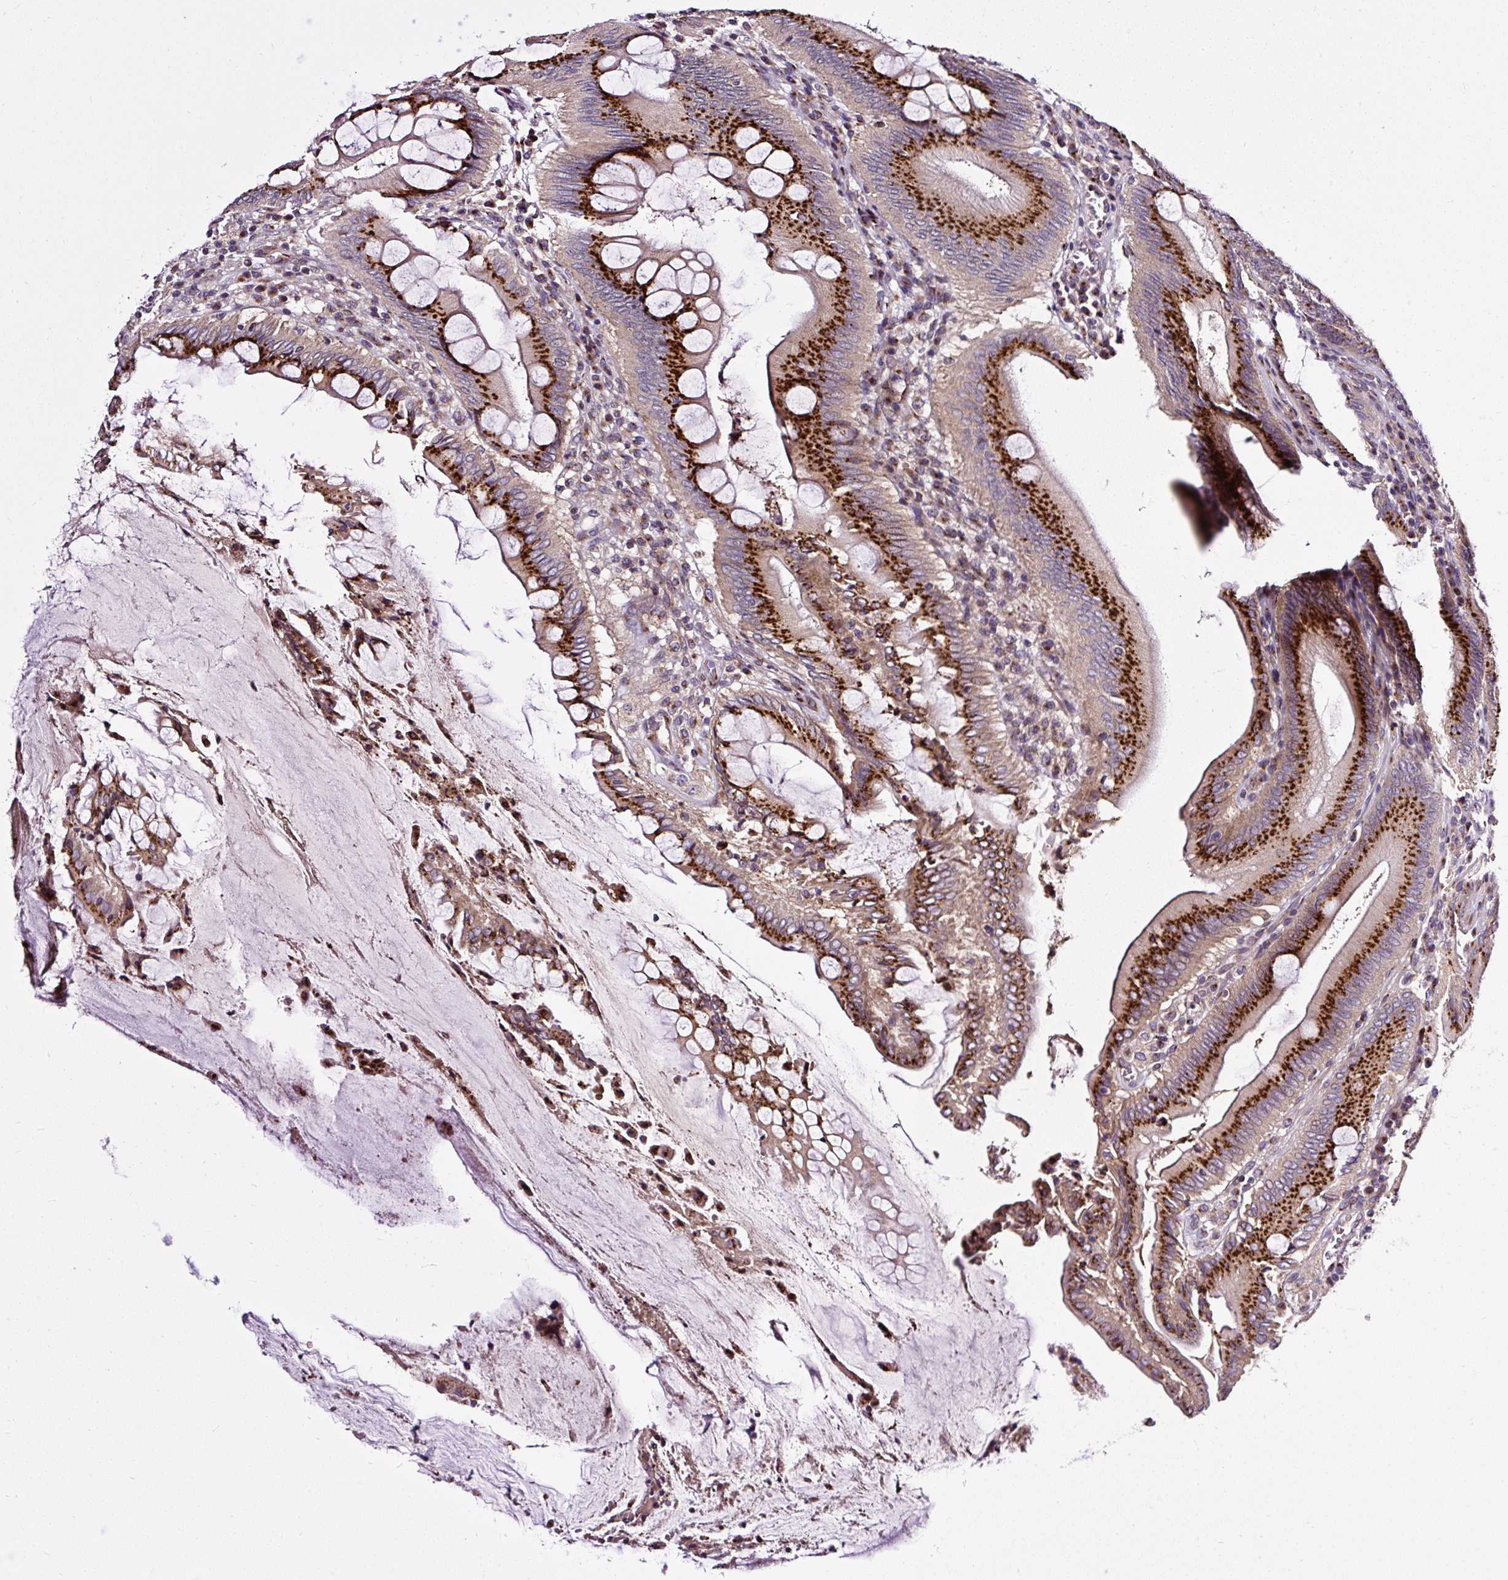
{"staining": {"intensity": "strong", "quantity": ">75%", "location": "cytoplasmic/membranous"}, "tissue": "colorectal cancer", "cell_type": "Tumor cells", "image_type": "cancer", "snomed": [{"axis": "morphology", "description": "Adenocarcinoma, NOS"}, {"axis": "topography", "description": "Colon"}], "caption": "A brown stain highlights strong cytoplasmic/membranous staining of a protein in human colorectal cancer (adenocarcinoma) tumor cells.", "gene": "MSMP", "patient": {"sex": "male", "age": 62}}